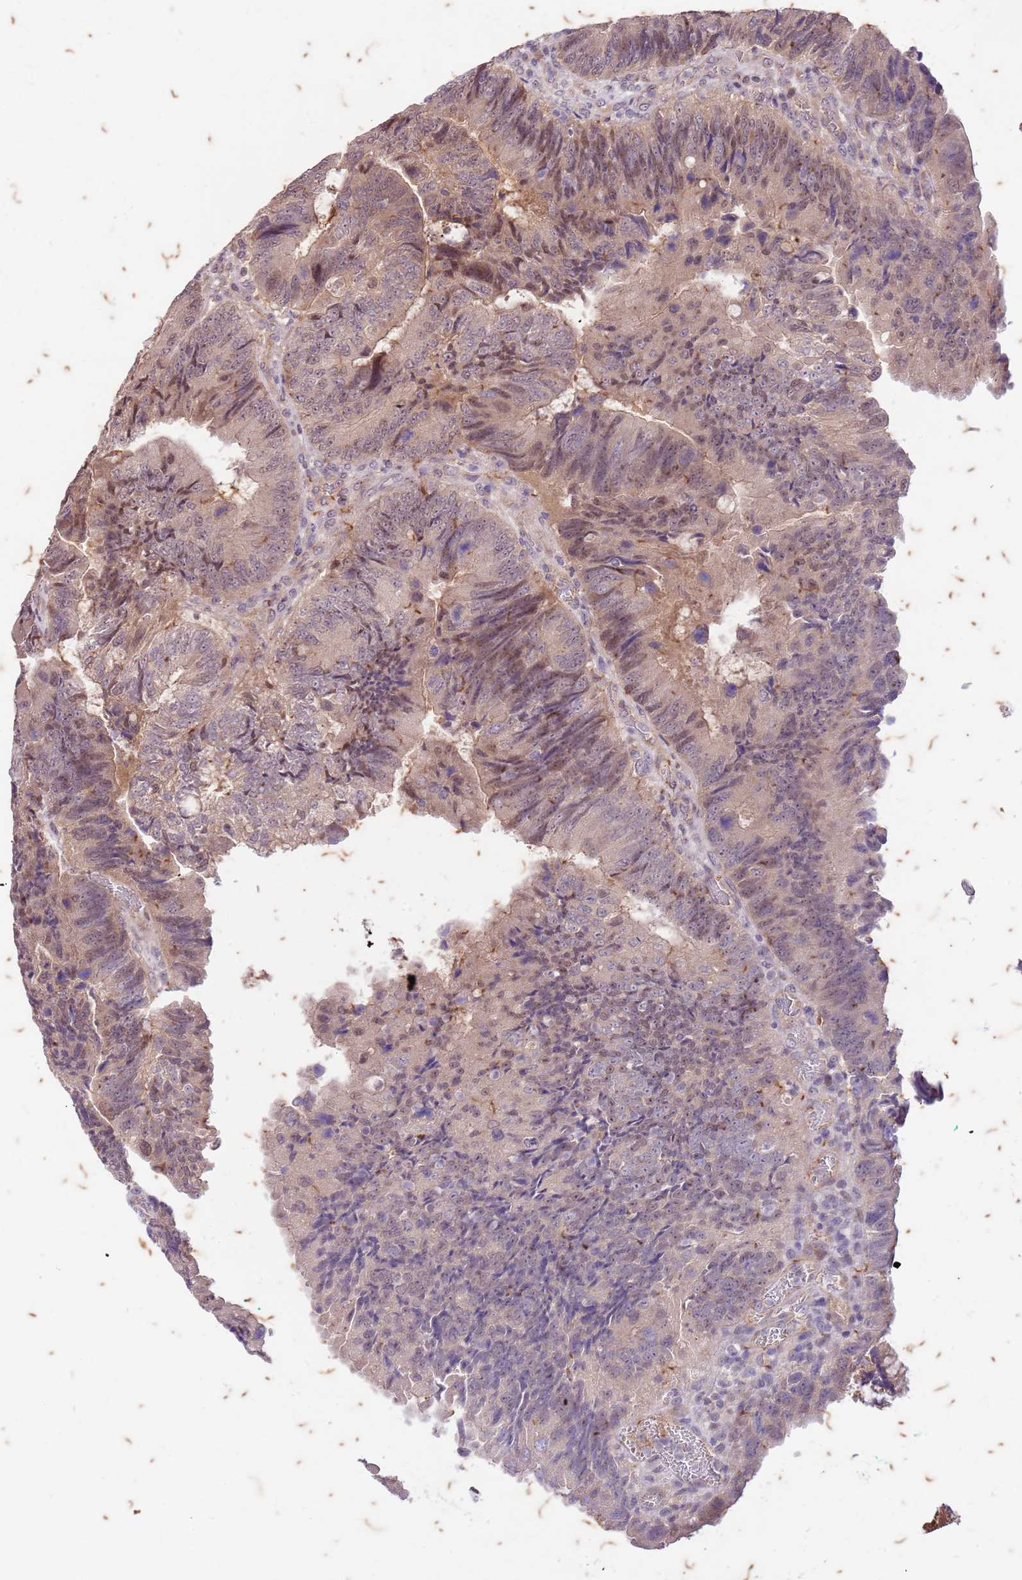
{"staining": {"intensity": "weak", "quantity": "25%-75%", "location": "cytoplasmic/membranous,nuclear"}, "tissue": "colorectal cancer", "cell_type": "Tumor cells", "image_type": "cancer", "snomed": [{"axis": "morphology", "description": "Adenocarcinoma, NOS"}, {"axis": "topography", "description": "Colon"}], "caption": "IHC of human colorectal adenocarcinoma reveals low levels of weak cytoplasmic/membranous and nuclear expression in approximately 25%-75% of tumor cells.", "gene": "RAPGEF3", "patient": {"sex": "female", "age": 67}}